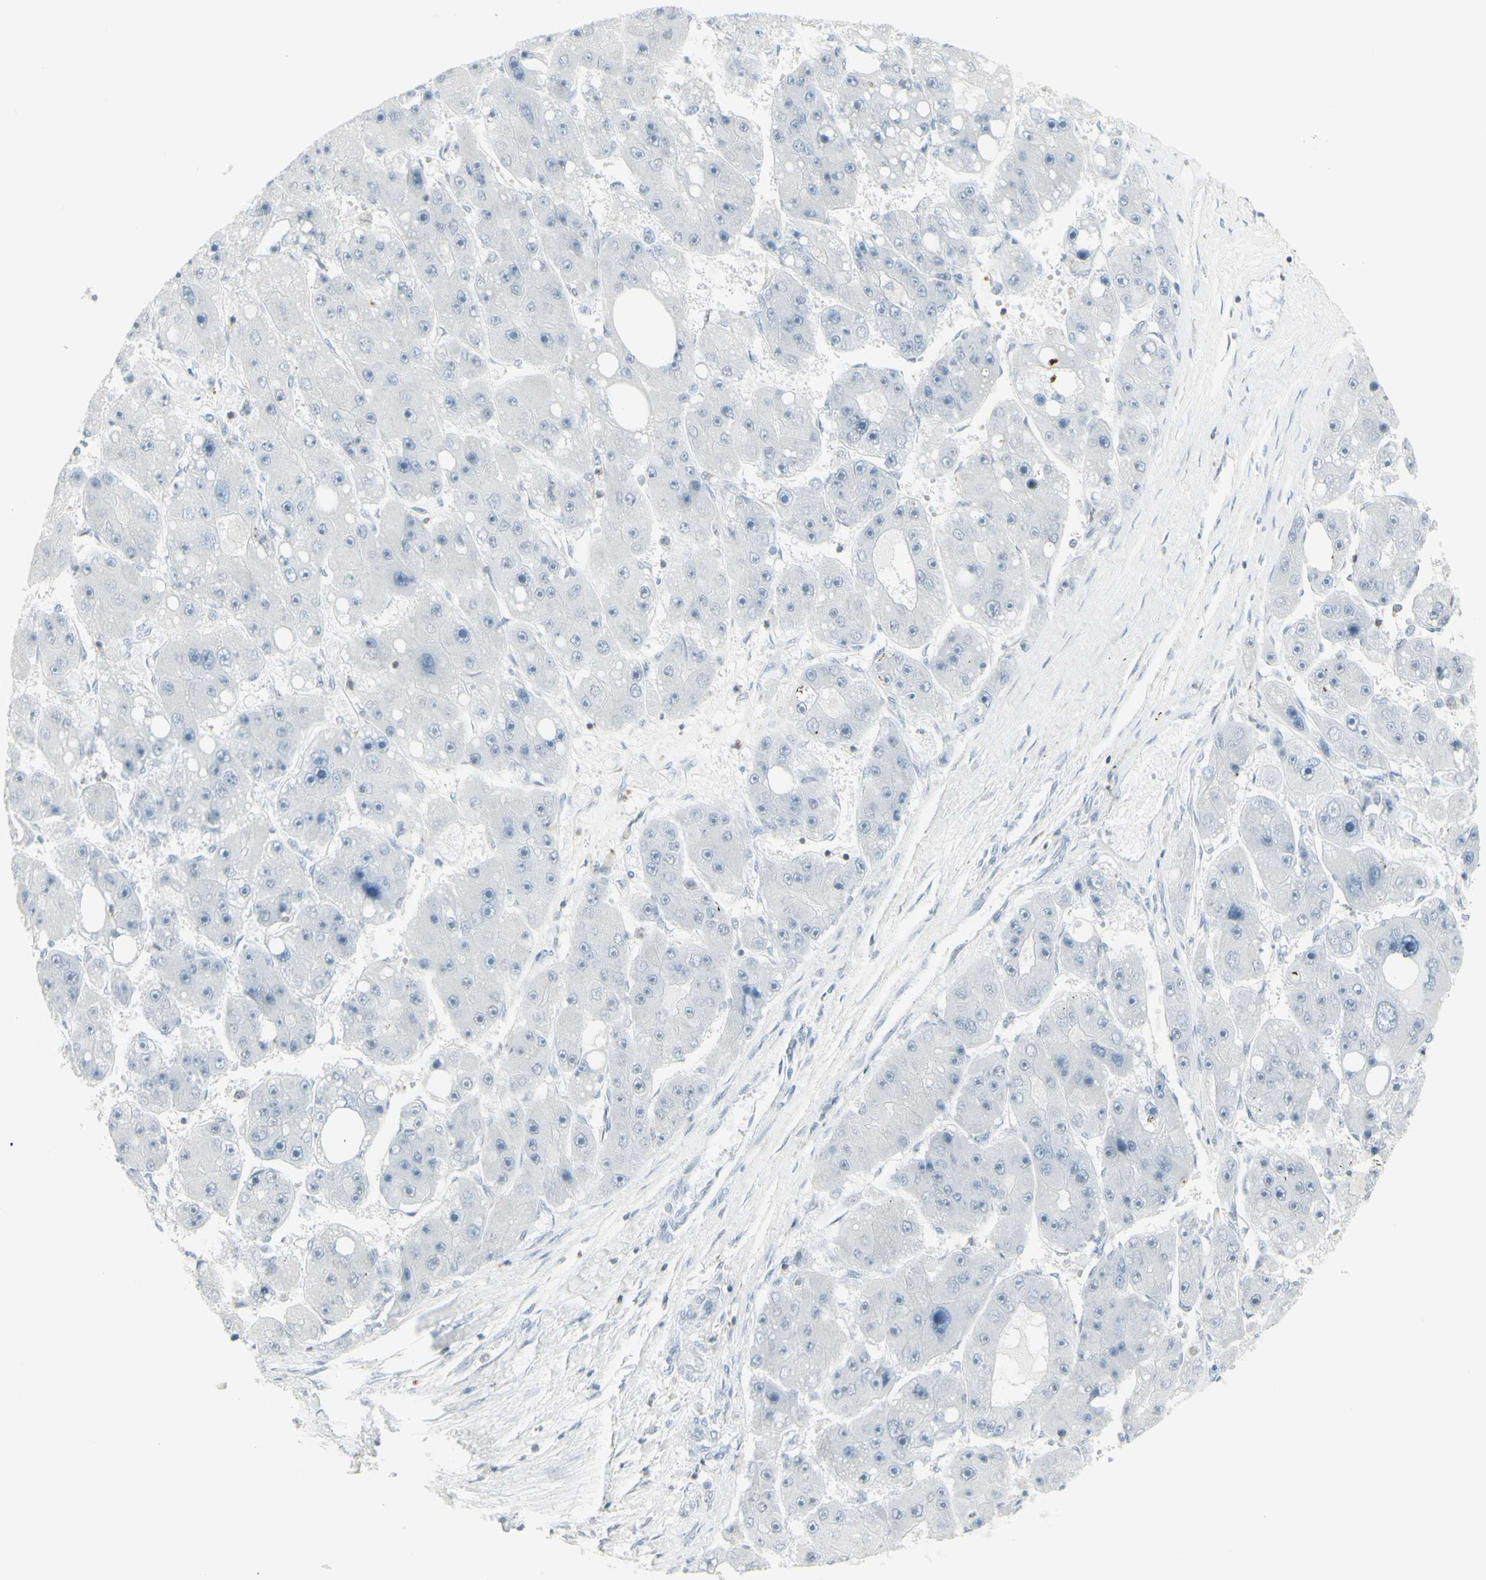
{"staining": {"intensity": "negative", "quantity": "none", "location": "none"}, "tissue": "liver cancer", "cell_type": "Tumor cells", "image_type": "cancer", "snomed": [{"axis": "morphology", "description": "Carcinoma, Hepatocellular, NOS"}, {"axis": "topography", "description": "Liver"}], "caption": "IHC of human hepatocellular carcinoma (liver) demonstrates no positivity in tumor cells. The staining is performed using DAB (3,3'-diaminobenzidine) brown chromogen with nuclei counter-stained in using hematoxylin.", "gene": "NRG1", "patient": {"sex": "female", "age": 61}}